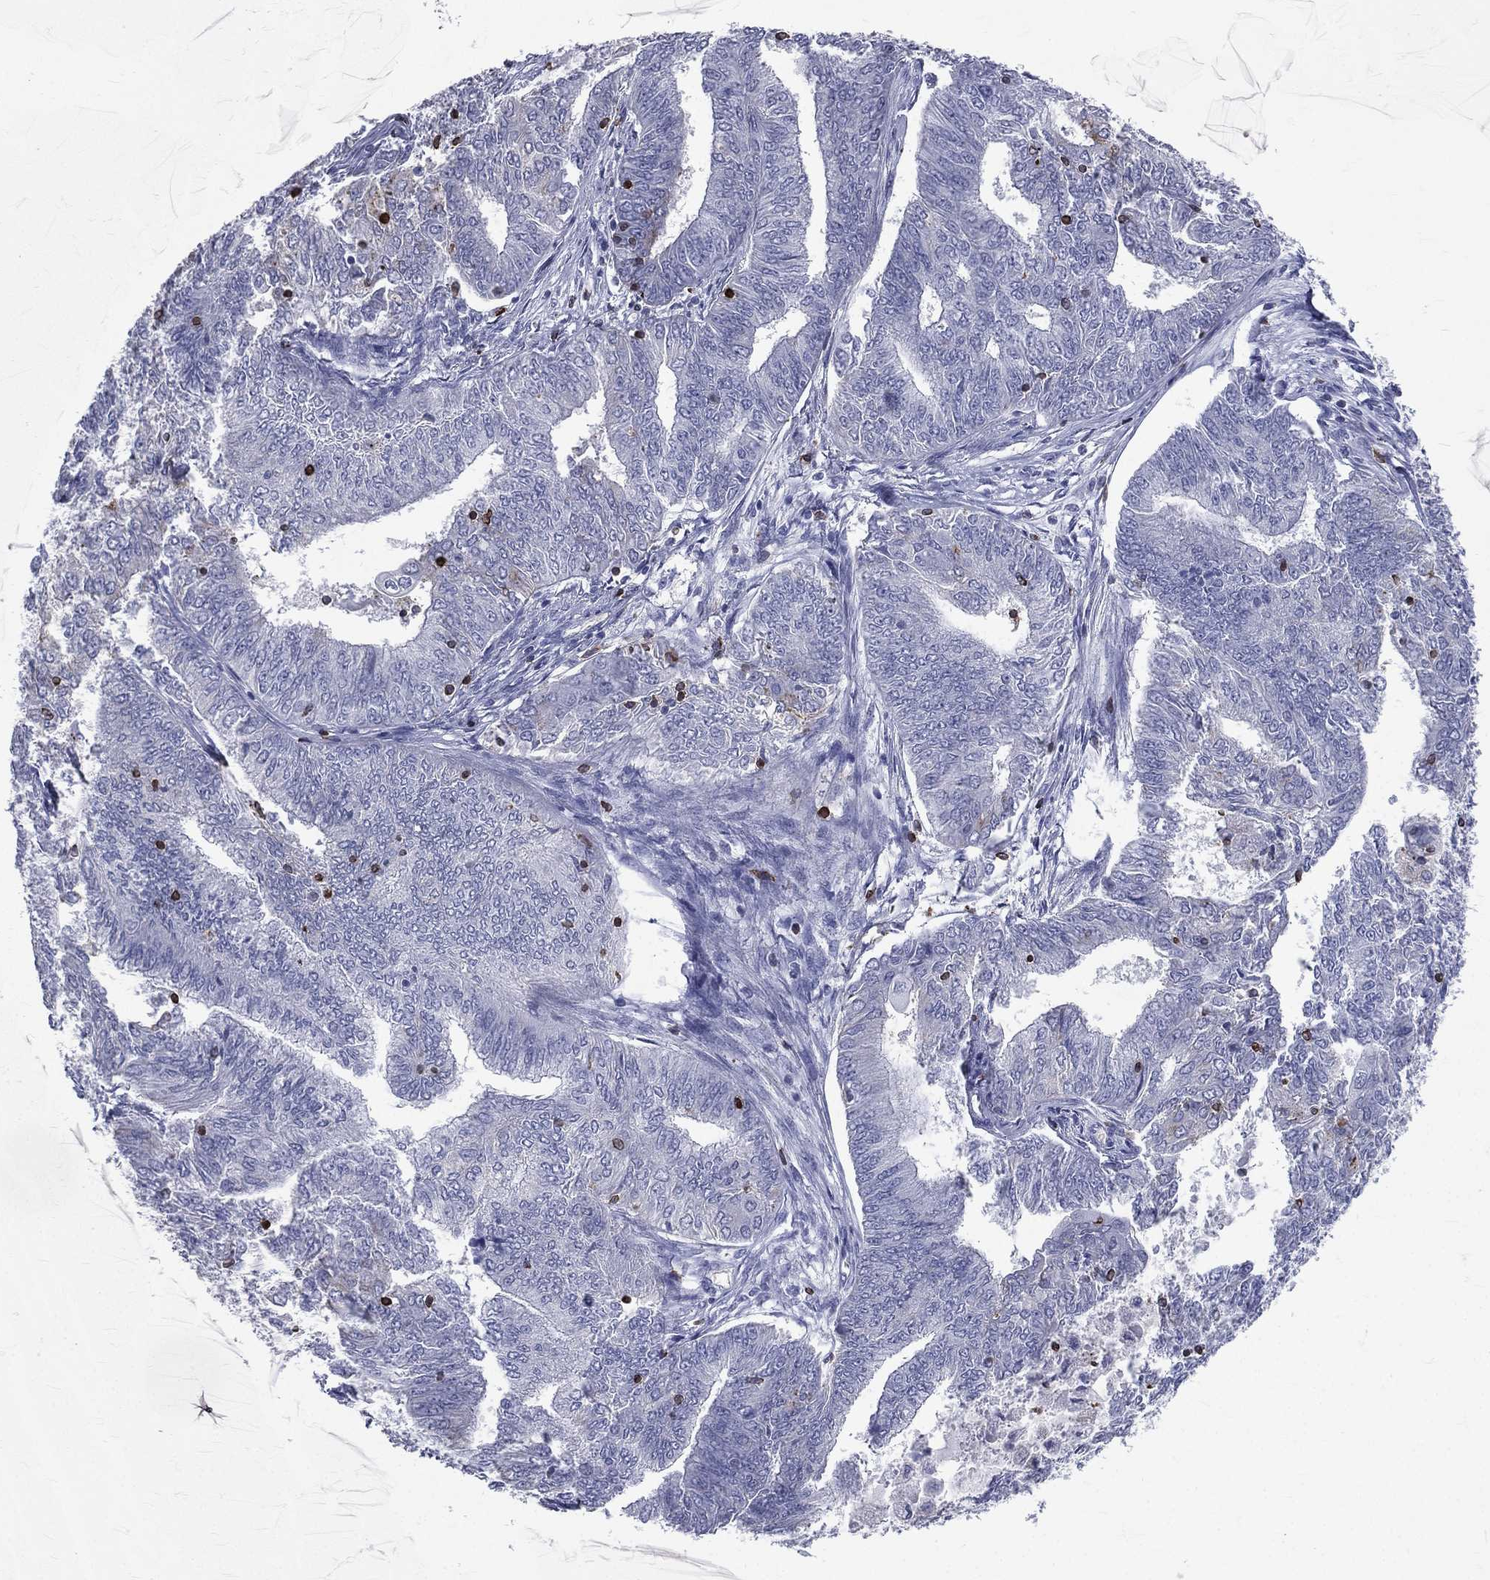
{"staining": {"intensity": "negative", "quantity": "none", "location": "none"}, "tissue": "endometrial cancer", "cell_type": "Tumor cells", "image_type": "cancer", "snomed": [{"axis": "morphology", "description": "Adenocarcinoma, NOS"}, {"axis": "topography", "description": "Endometrium"}], "caption": "DAB immunohistochemical staining of endometrial cancer (adenocarcinoma) displays no significant positivity in tumor cells.", "gene": "CTSW", "patient": {"sex": "female", "age": 62}}